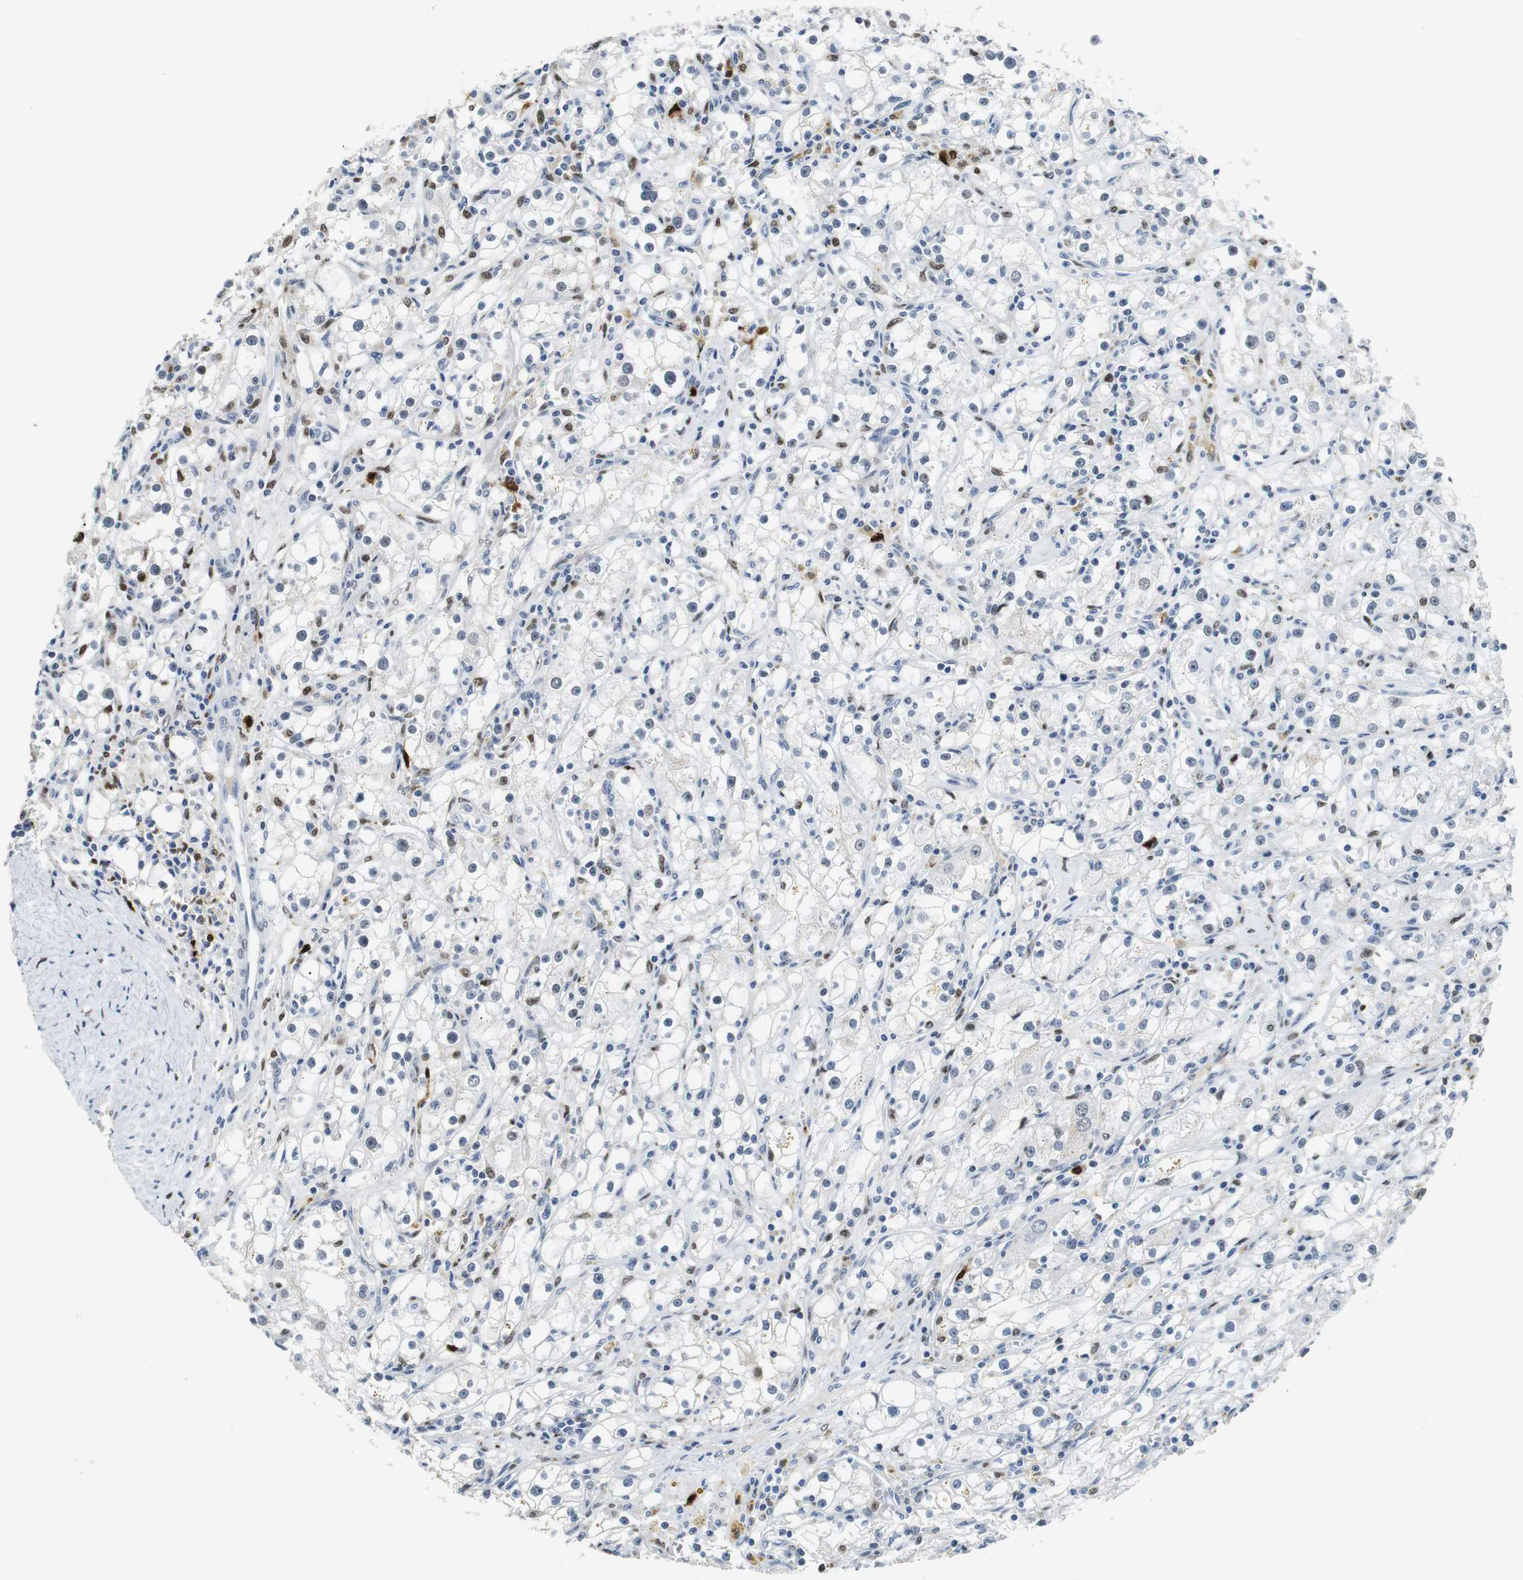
{"staining": {"intensity": "negative", "quantity": "none", "location": "none"}, "tissue": "renal cancer", "cell_type": "Tumor cells", "image_type": "cancer", "snomed": [{"axis": "morphology", "description": "Adenocarcinoma, NOS"}, {"axis": "topography", "description": "Kidney"}], "caption": "Image shows no protein staining in tumor cells of adenocarcinoma (renal) tissue. (Stains: DAB (3,3'-diaminobenzidine) immunohistochemistry with hematoxylin counter stain, Microscopy: brightfield microscopy at high magnification).", "gene": "IRF8", "patient": {"sex": "male", "age": 56}}